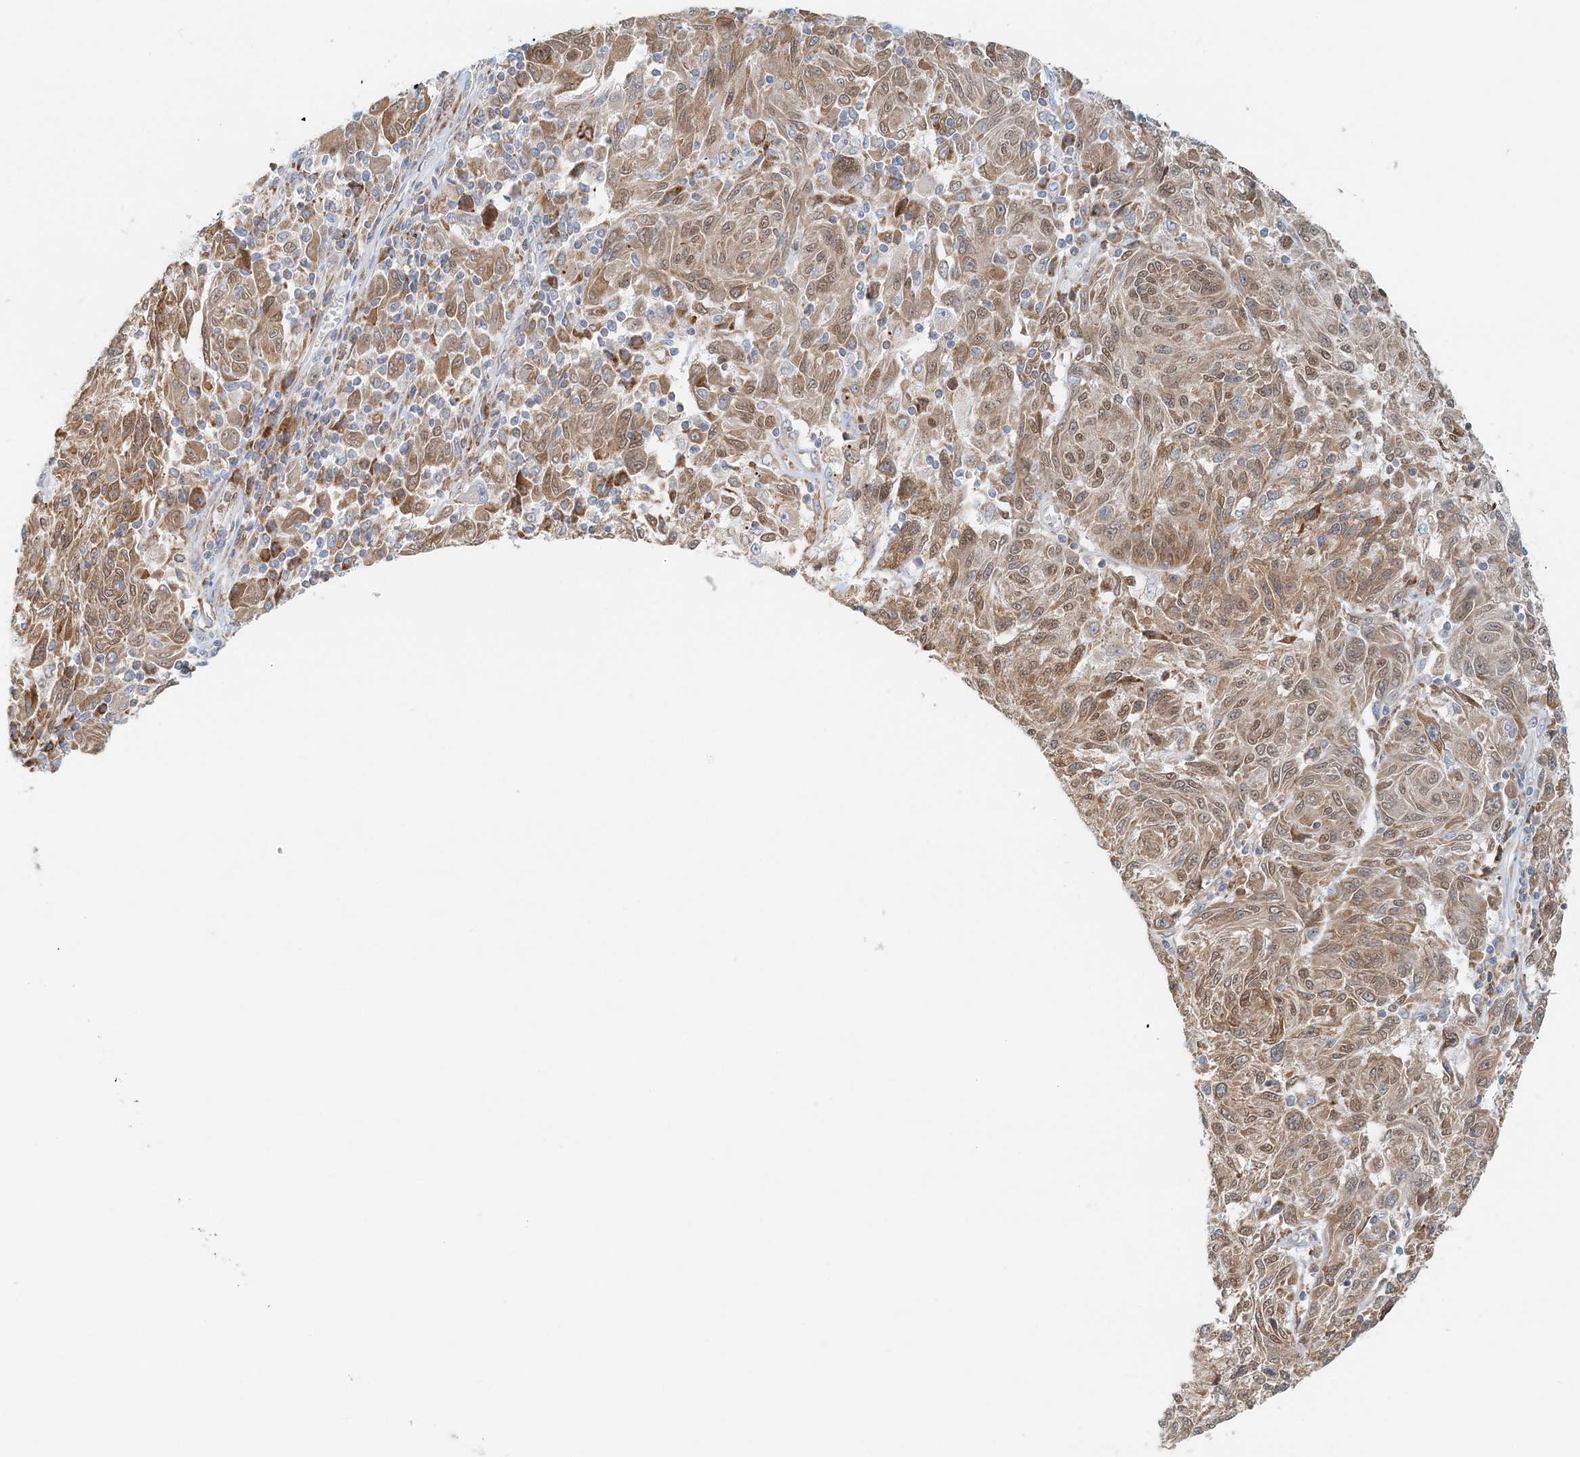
{"staining": {"intensity": "moderate", "quantity": ">75%", "location": "cytoplasmic/membranous,nuclear"}, "tissue": "melanoma", "cell_type": "Tumor cells", "image_type": "cancer", "snomed": [{"axis": "morphology", "description": "Malignant melanoma, NOS"}, {"axis": "topography", "description": "Skin"}], "caption": "Immunohistochemical staining of melanoma shows medium levels of moderate cytoplasmic/membranous and nuclear expression in approximately >75% of tumor cells.", "gene": "STK11IP", "patient": {"sex": "male", "age": 53}}